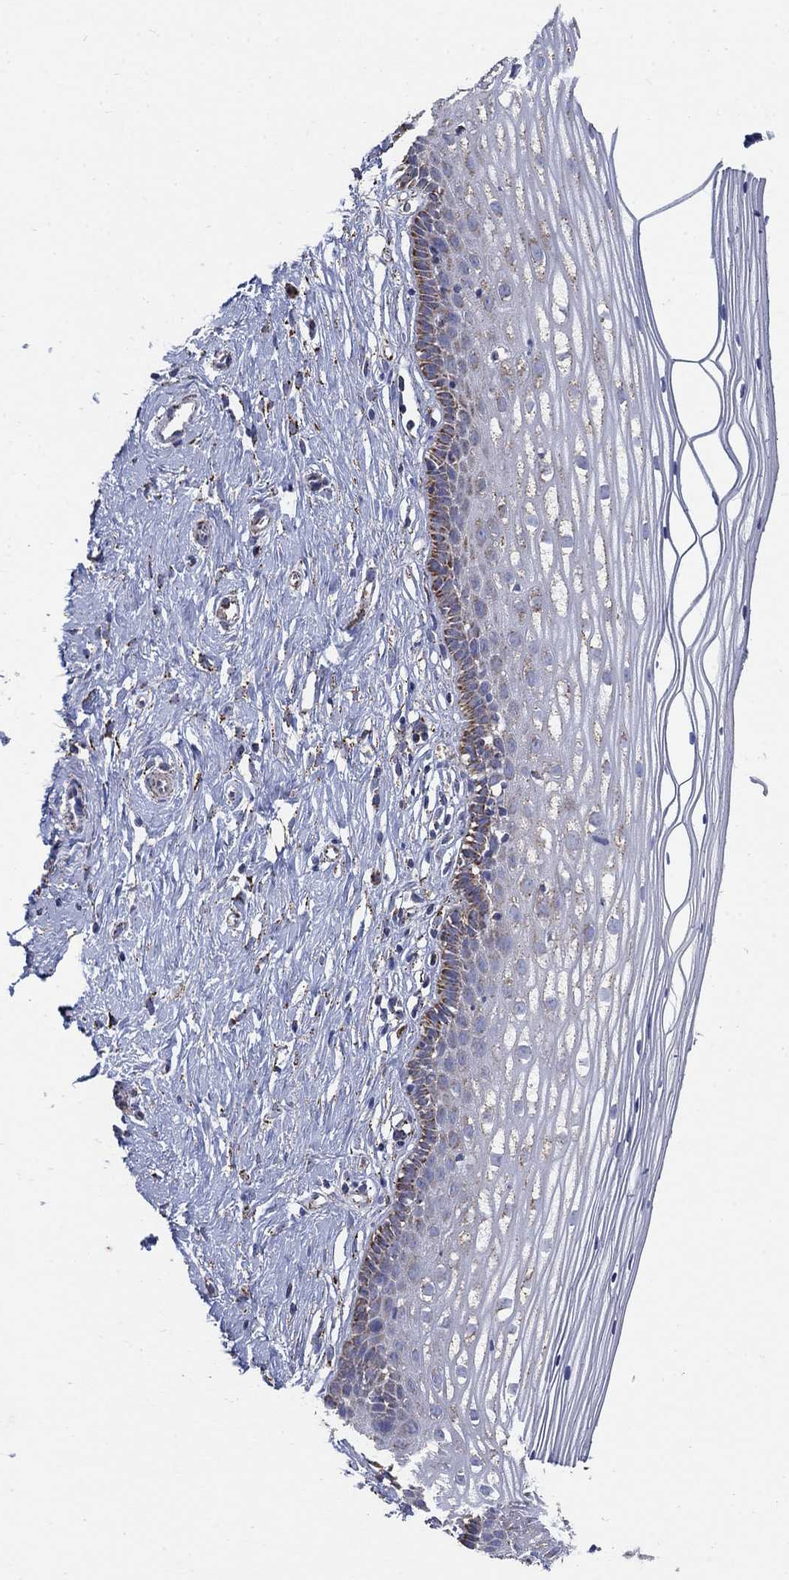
{"staining": {"intensity": "negative", "quantity": "none", "location": "none"}, "tissue": "cervix", "cell_type": "Glandular cells", "image_type": "normal", "snomed": [{"axis": "morphology", "description": "Normal tissue, NOS"}, {"axis": "topography", "description": "Cervix"}], "caption": "Immunohistochemical staining of benign human cervix demonstrates no significant staining in glandular cells. Nuclei are stained in blue.", "gene": "PNPLA2", "patient": {"sex": "female", "age": 40}}